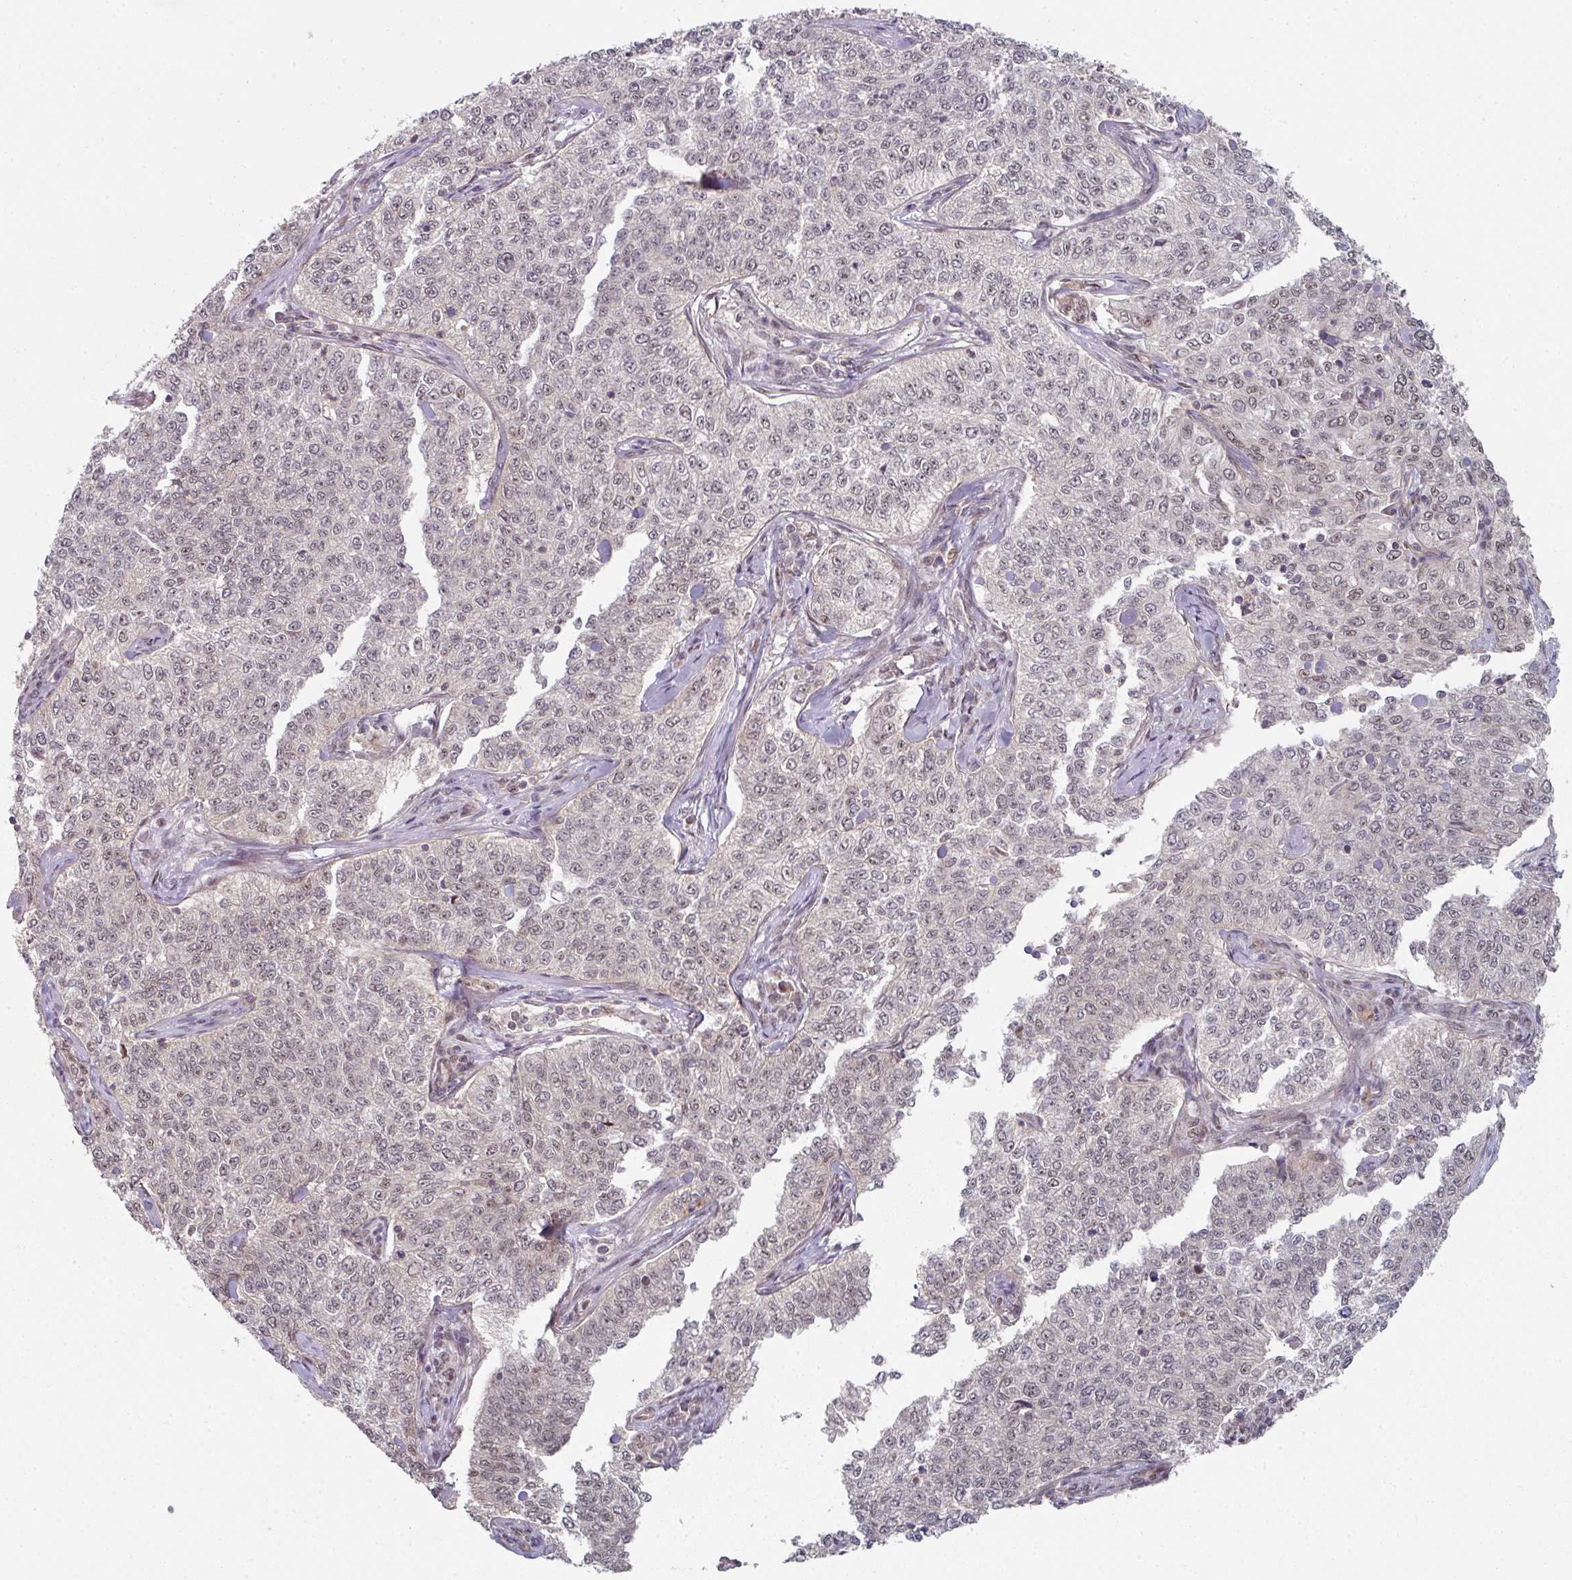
{"staining": {"intensity": "negative", "quantity": "none", "location": "none"}, "tissue": "cervical cancer", "cell_type": "Tumor cells", "image_type": "cancer", "snomed": [{"axis": "morphology", "description": "Squamous cell carcinoma, NOS"}, {"axis": "topography", "description": "Cervix"}], "caption": "Tumor cells are negative for protein expression in human cervical squamous cell carcinoma.", "gene": "PSME3IP1", "patient": {"sex": "female", "age": 35}}